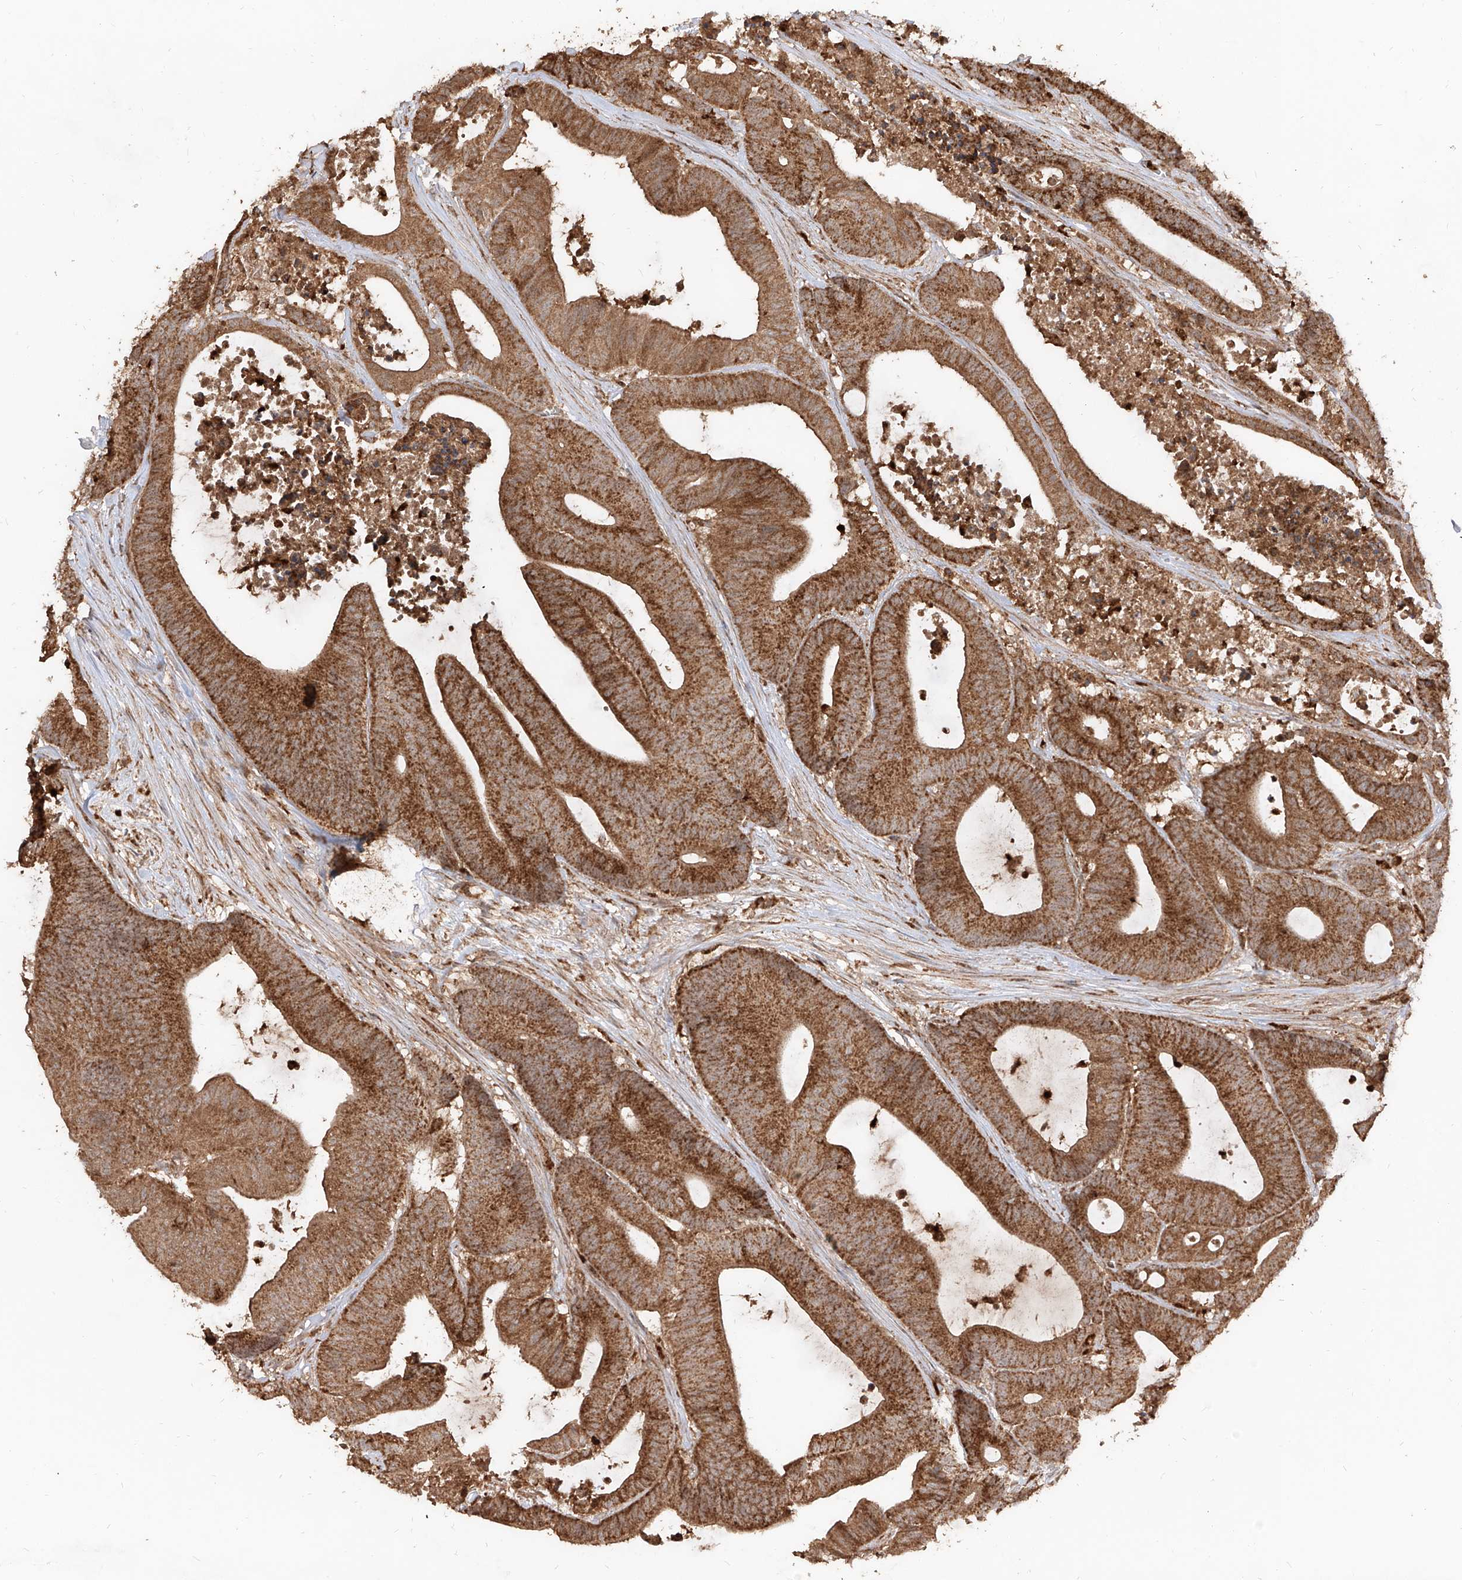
{"staining": {"intensity": "strong", "quantity": ">75%", "location": "cytoplasmic/membranous"}, "tissue": "colorectal cancer", "cell_type": "Tumor cells", "image_type": "cancer", "snomed": [{"axis": "morphology", "description": "Adenocarcinoma, NOS"}, {"axis": "topography", "description": "Colon"}], "caption": "Immunohistochemistry of human colorectal cancer (adenocarcinoma) exhibits high levels of strong cytoplasmic/membranous staining in approximately >75% of tumor cells.", "gene": "AIM2", "patient": {"sex": "female", "age": 84}}